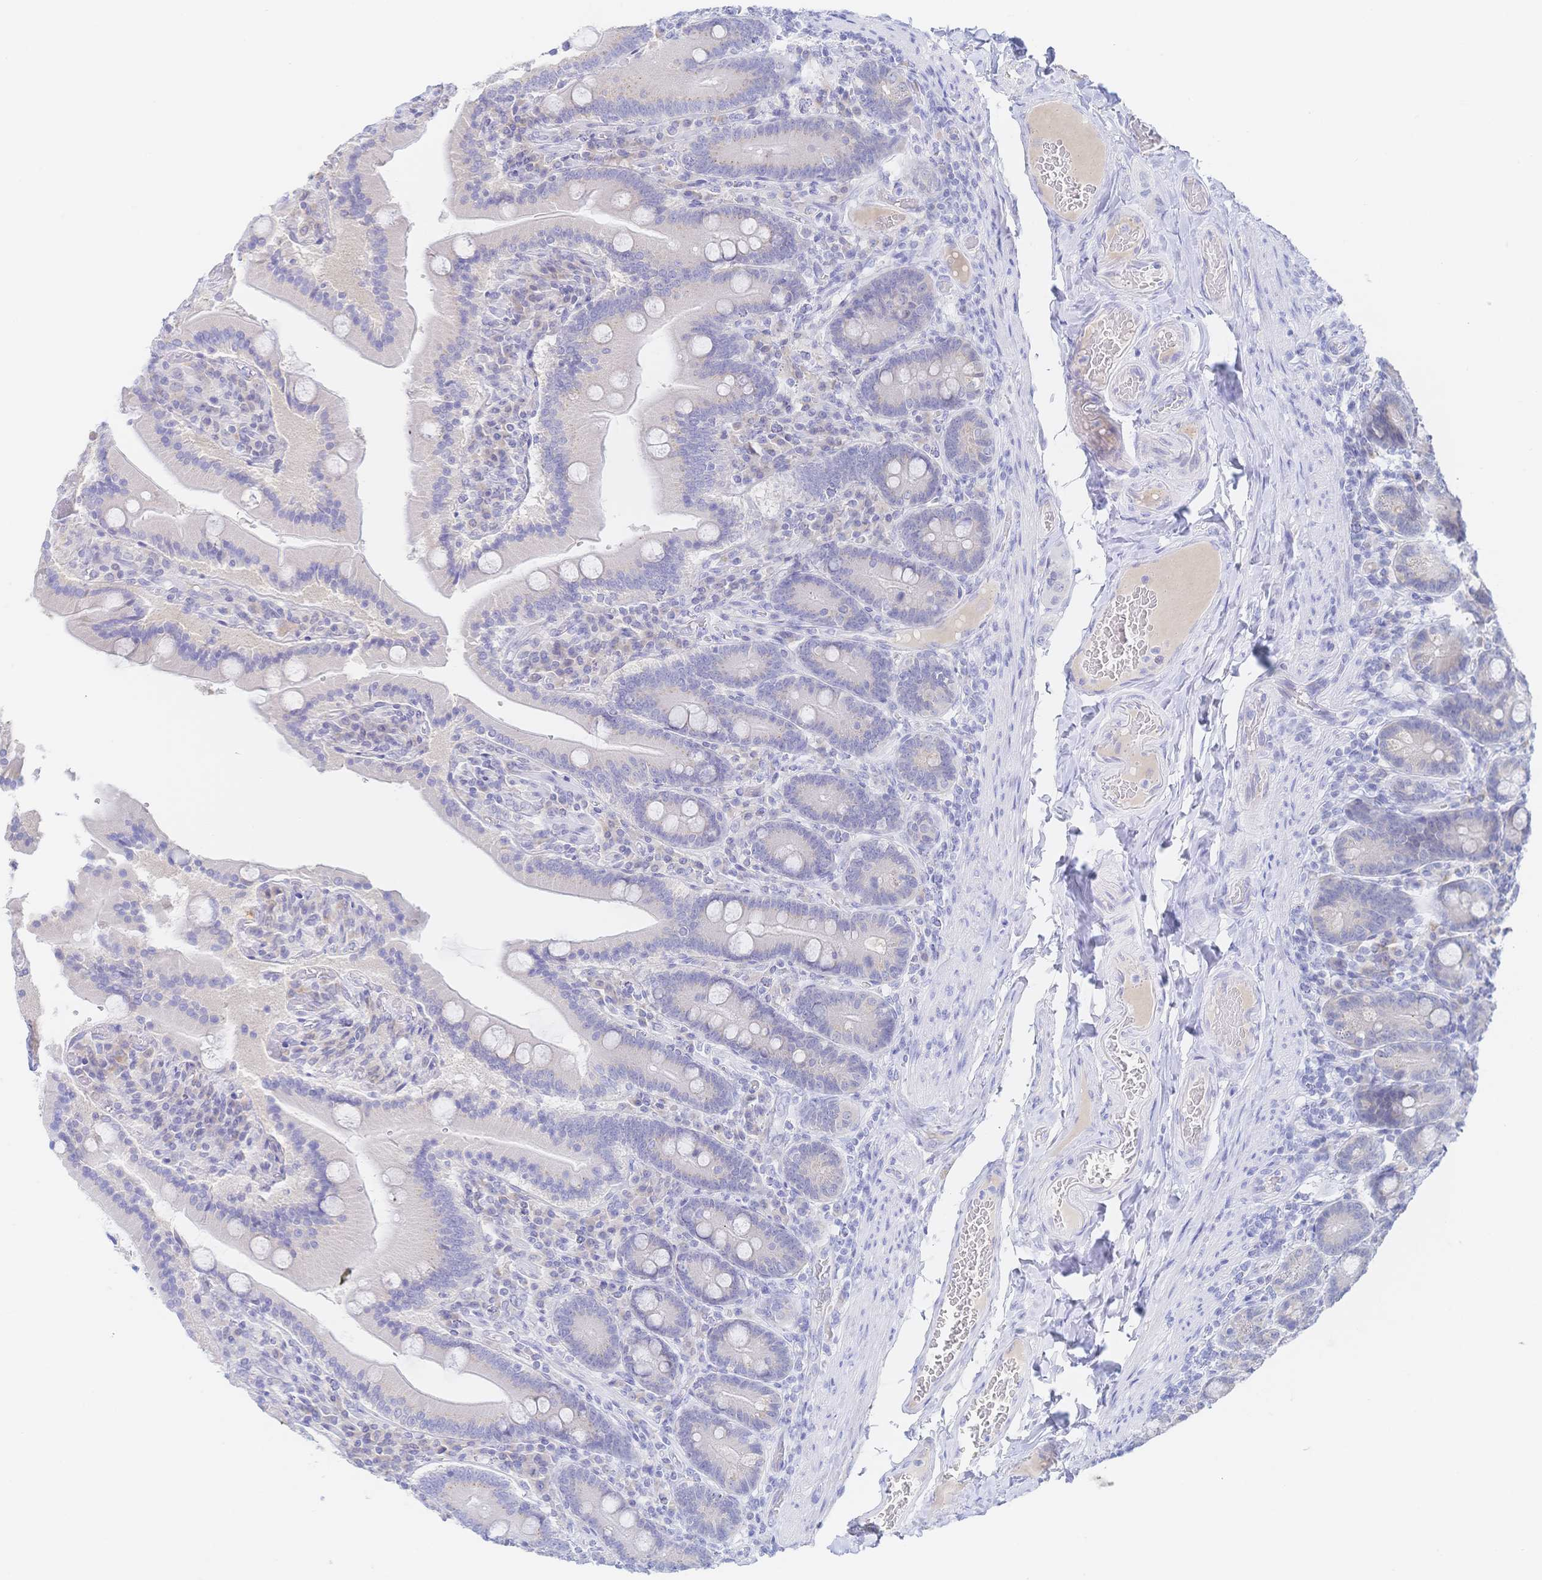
{"staining": {"intensity": "negative", "quantity": "none", "location": "none"}, "tissue": "duodenum", "cell_type": "Glandular cells", "image_type": "normal", "snomed": [{"axis": "morphology", "description": "Normal tissue, NOS"}, {"axis": "topography", "description": "Duodenum"}], "caption": "The IHC photomicrograph has no significant expression in glandular cells of duodenum. The staining is performed using DAB brown chromogen with nuclei counter-stained in using hematoxylin.", "gene": "SIAH3", "patient": {"sex": "female", "age": 62}}